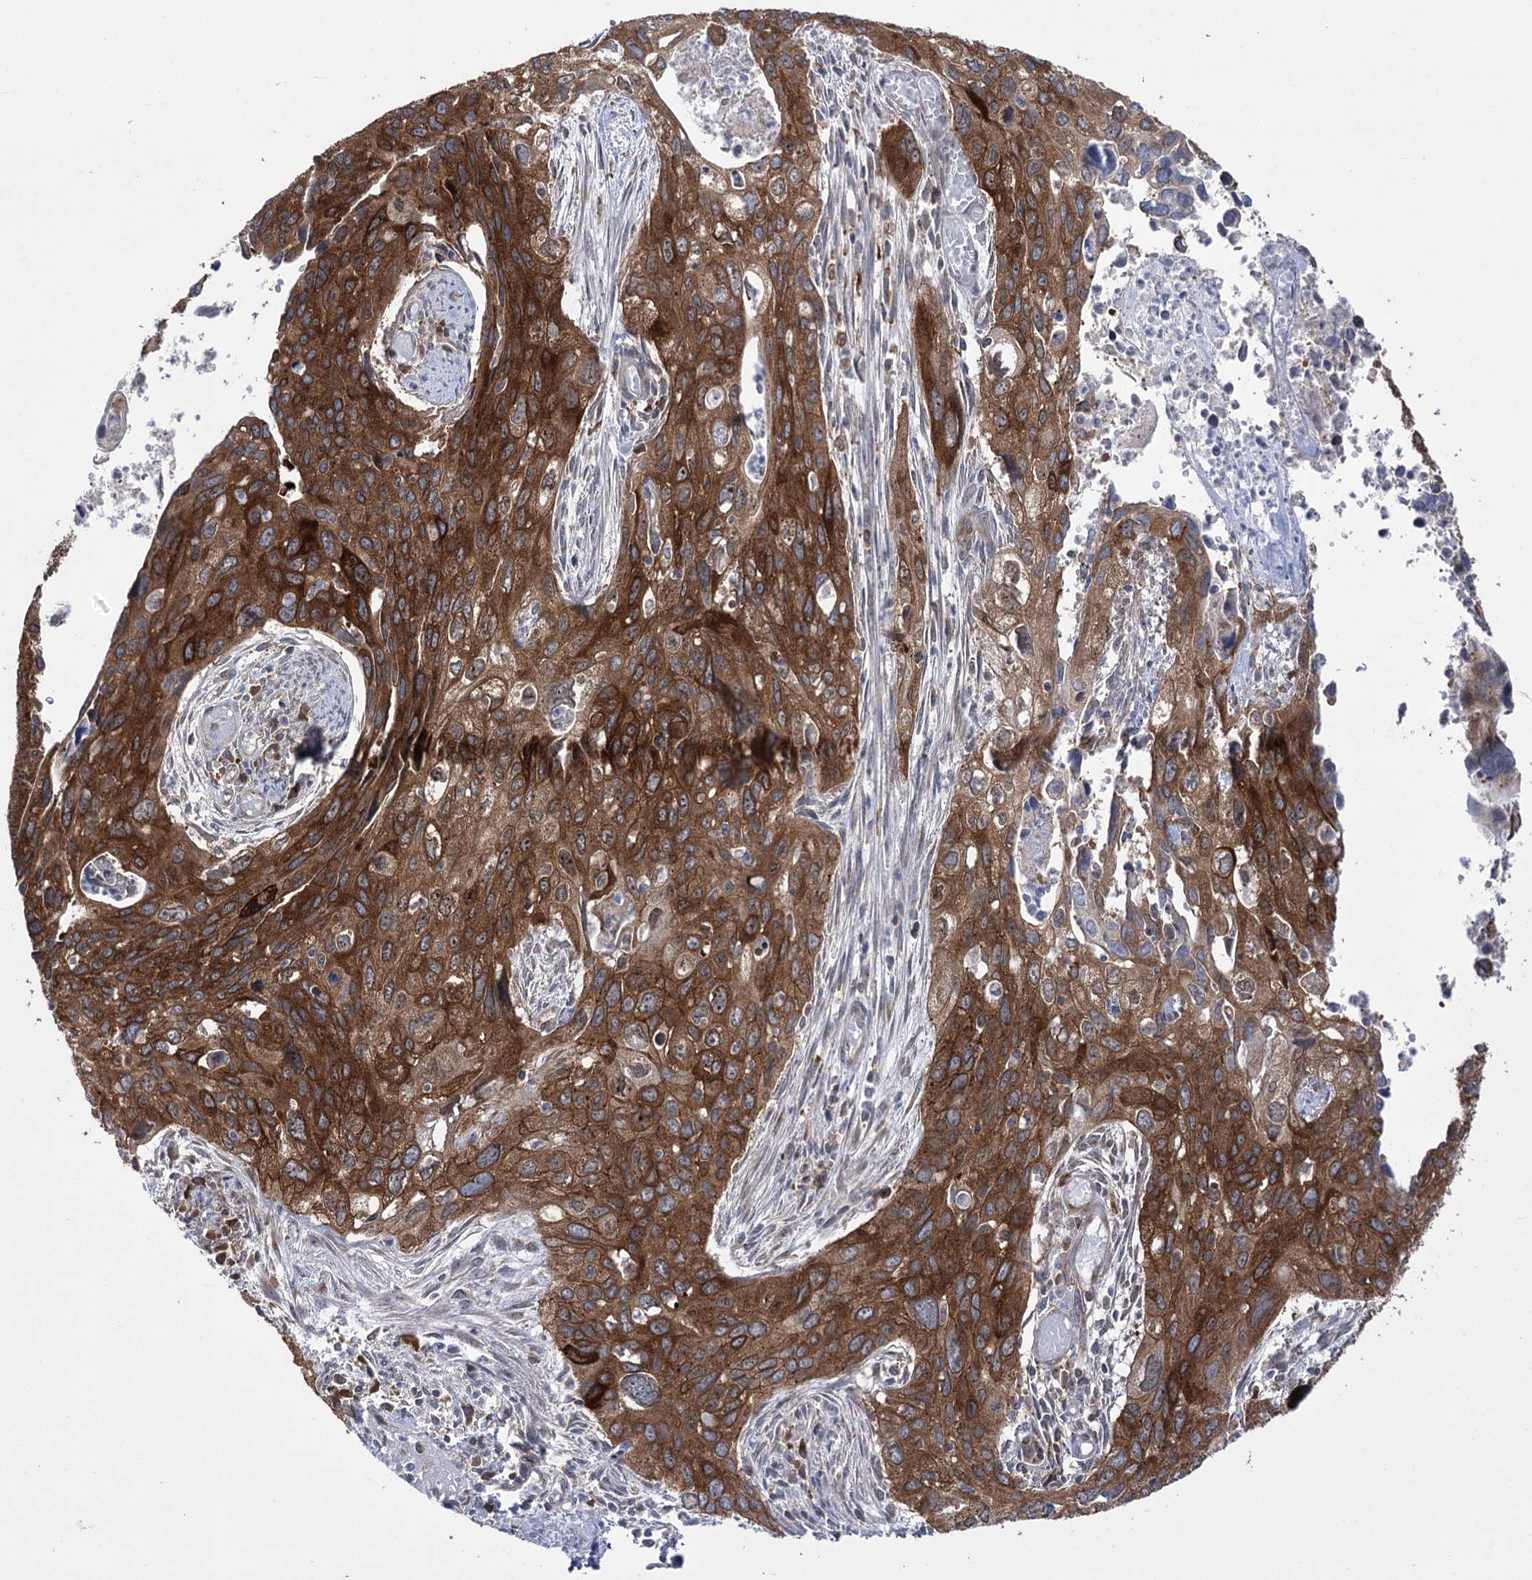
{"staining": {"intensity": "strong", "quantity": ">75%", "location": "cytoplasmic/membranous"}, "tissue": "cervical cancer", "cell_type": "Tumor cells", "image_type": "cancer", "snomed": [{"axis": "morphology", "description": "Squamous cell carcinoma, NOS"}, {"axis": "topography", "description": "Cervix"}], "caption": "This is a micrograph of immunohistochemistry staining of cervical cancer (squamous cell carcinoma), which shows strong staining in the cytoplasmic/membranous of tumor cells.", "gene": "ZNF622", "patient": {"sex": "female", "age": 55}}